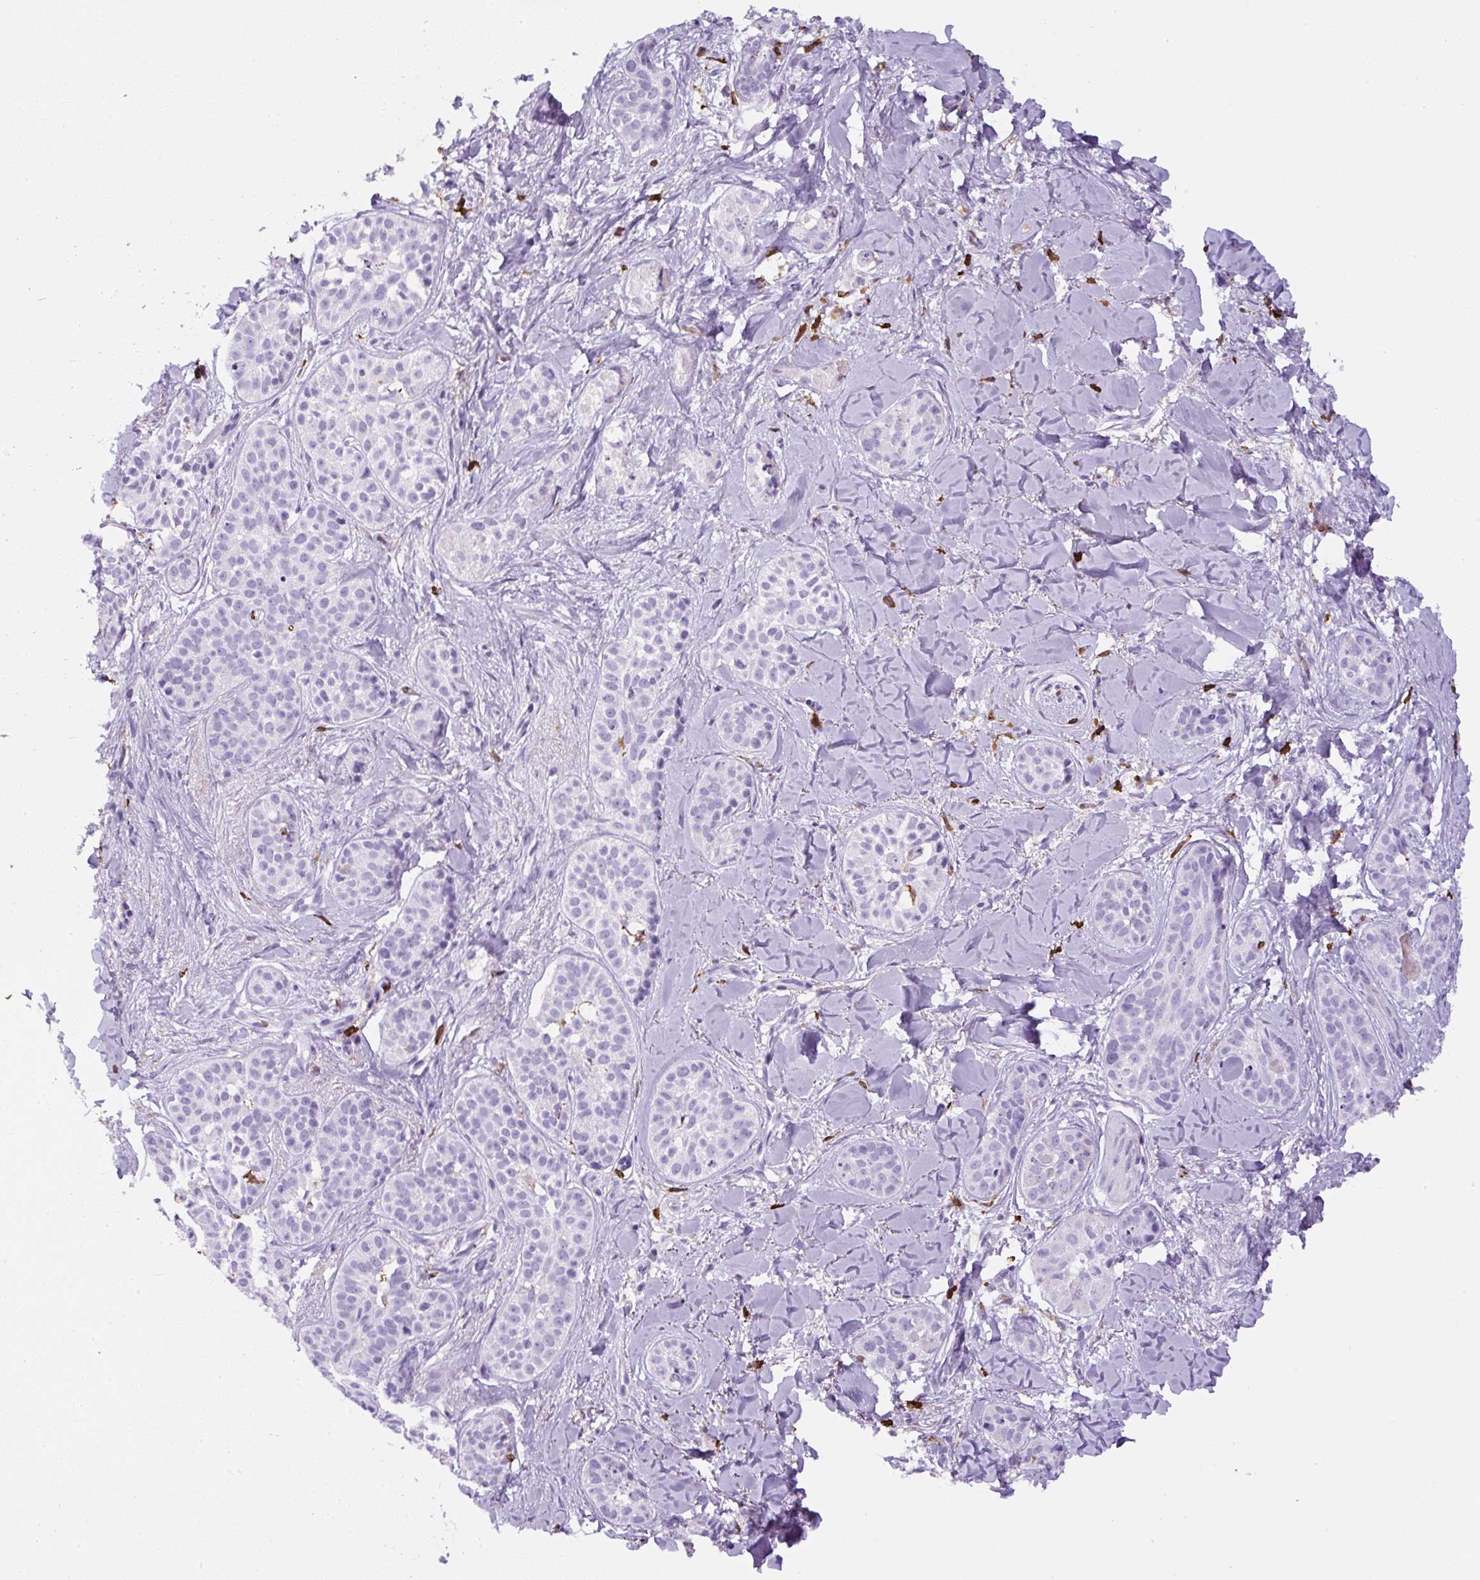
{"staining": {"intensity": "negative", "quantity": "none", "location": "none"}, "tissue": "skin cancer", "cell_type": "Tumor cells", "image_type": "cancer", "snomed": [{"axis": "morphology", "description": "Basal cell carcinoma"}, {"axis": "topography", "description": "Skin"}], "caption": "The photomicrograph exhibits no significant expression in tumor cells of skin cancer.", "gene": "FAM228B", "patient": {"sex": "male", "age": 52}}